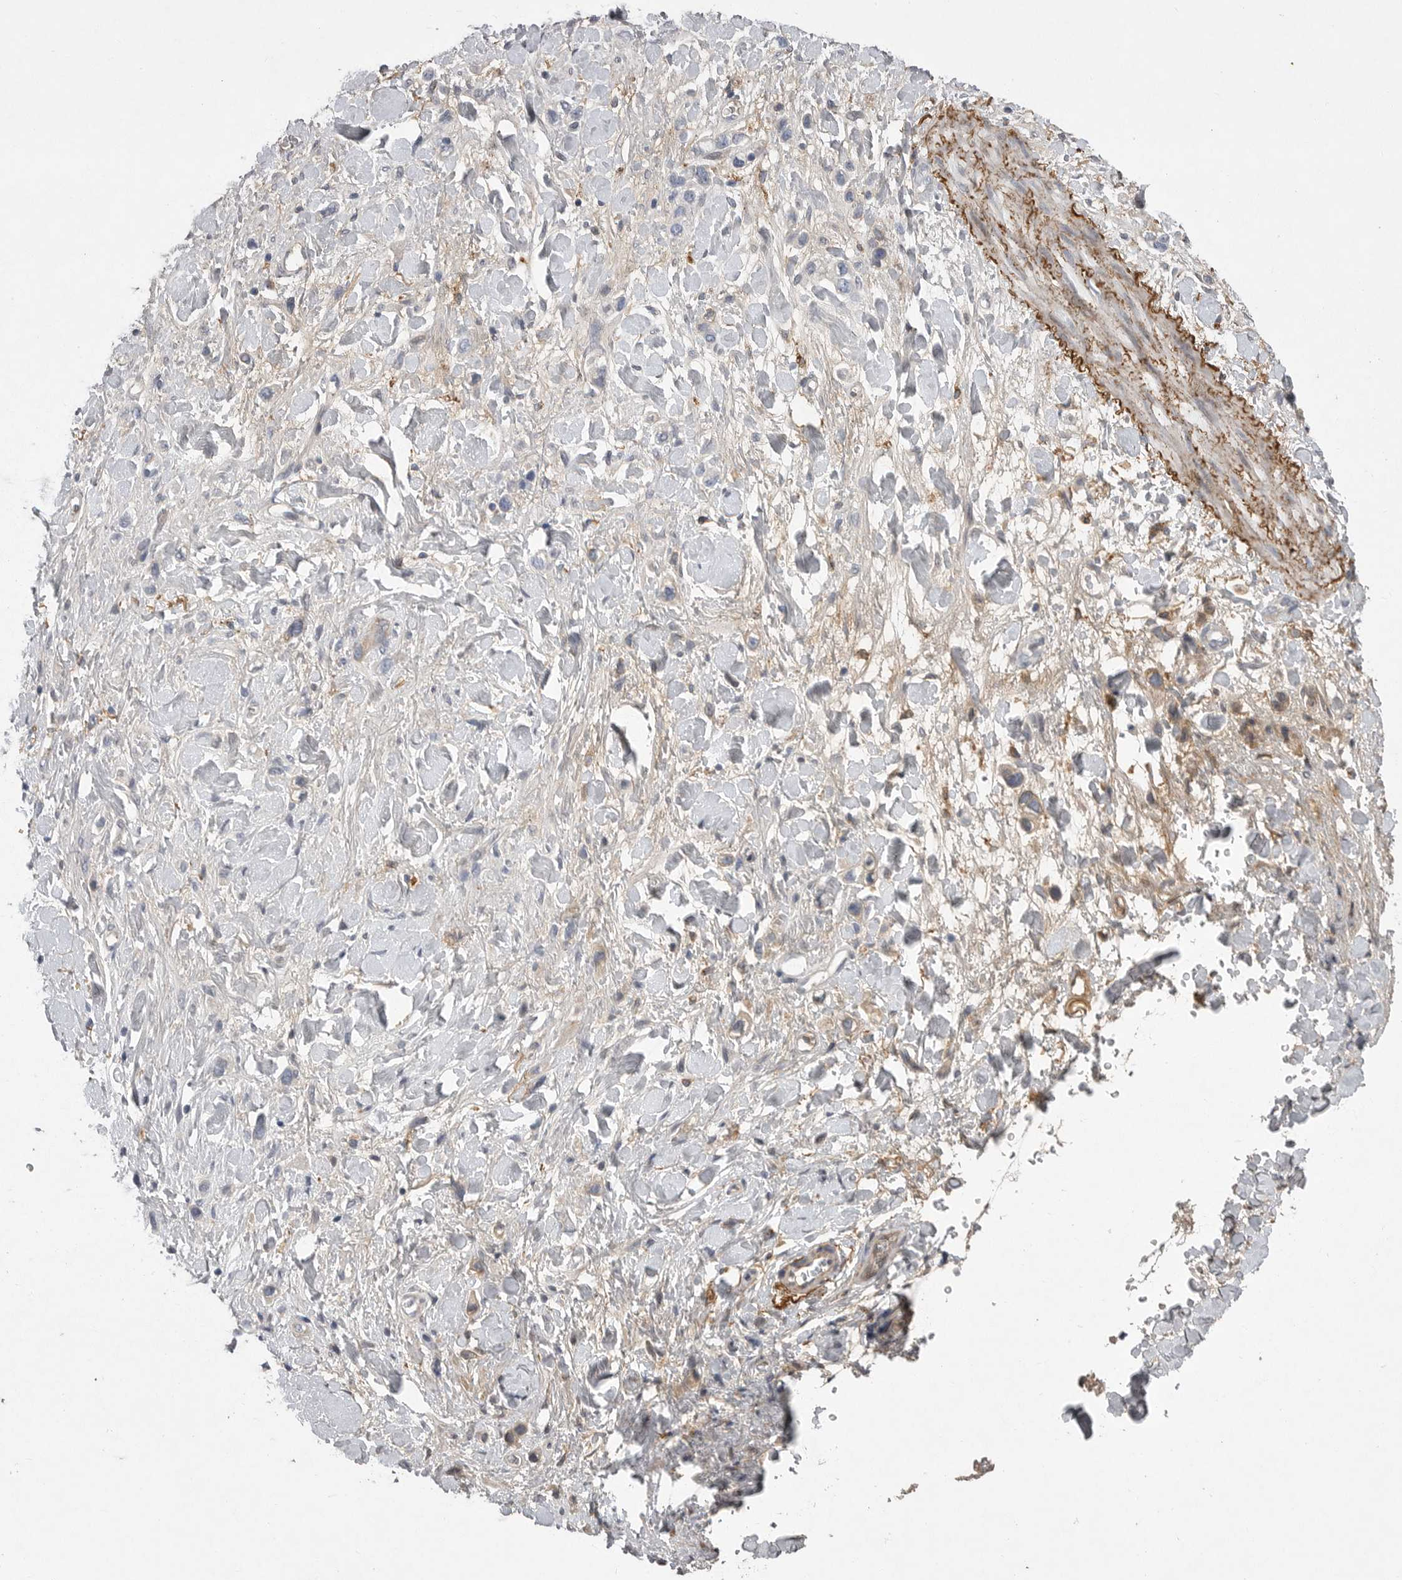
{"staining": {"intensity": "negative", "quantity": "none", "location": "none"}, "tissue": "stomach cancer", "cell_type": "Tumor cells", "image_type": "cancer", "snomed": [{"axis": "morphology", "description": "Adenocarcinoma, NOS"}, {"axis": "topography", "description": "Stomach"}], "caption": "A micrograph of human stomach cancer is negative for staining in tumor cells. Brightfield microscopy of IHC stained with DAB (brown) and hematoxylin (blue), captured at high magnification.", "gene": "CRP", "patient": {"sex": "female", "age": 65}}